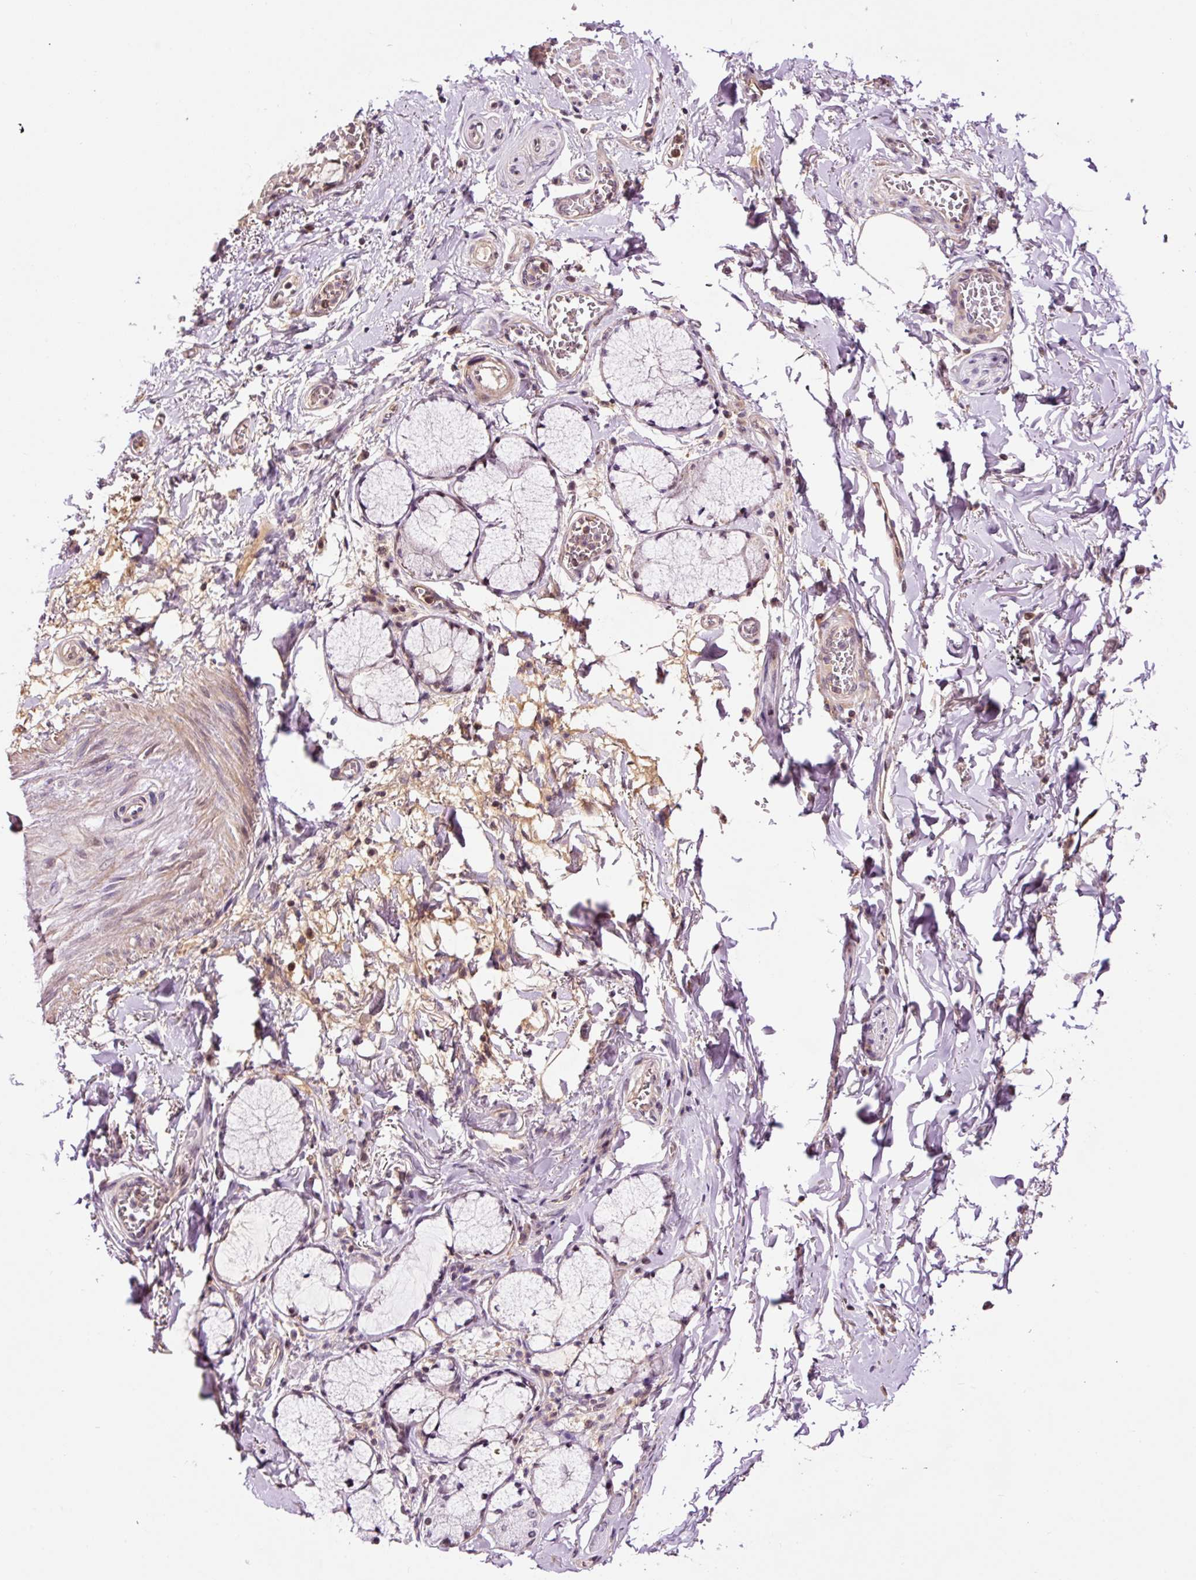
{"staining": {"intensity": "negative", "quantity": "none", "location": "none"}, "tissue": "adipose tissue", "cell_type": "Adipocytes", "image_type": "normal", "snomed": [{"axis": "morphology", "description": "Normal tissue, NOS"}, {"axis": "morphology", "description": "Degeneration, NOS"}, {"axis": "topography", "description": "Cartilage tissue"}, {"axis": "topography", "description": "Lung"}], "caption": "The histopathology image exhibits no staining of adipocytes in normal adipose tissue.", "gene": "DPPA4", "patient": {"sex": "female", "age": 61}}